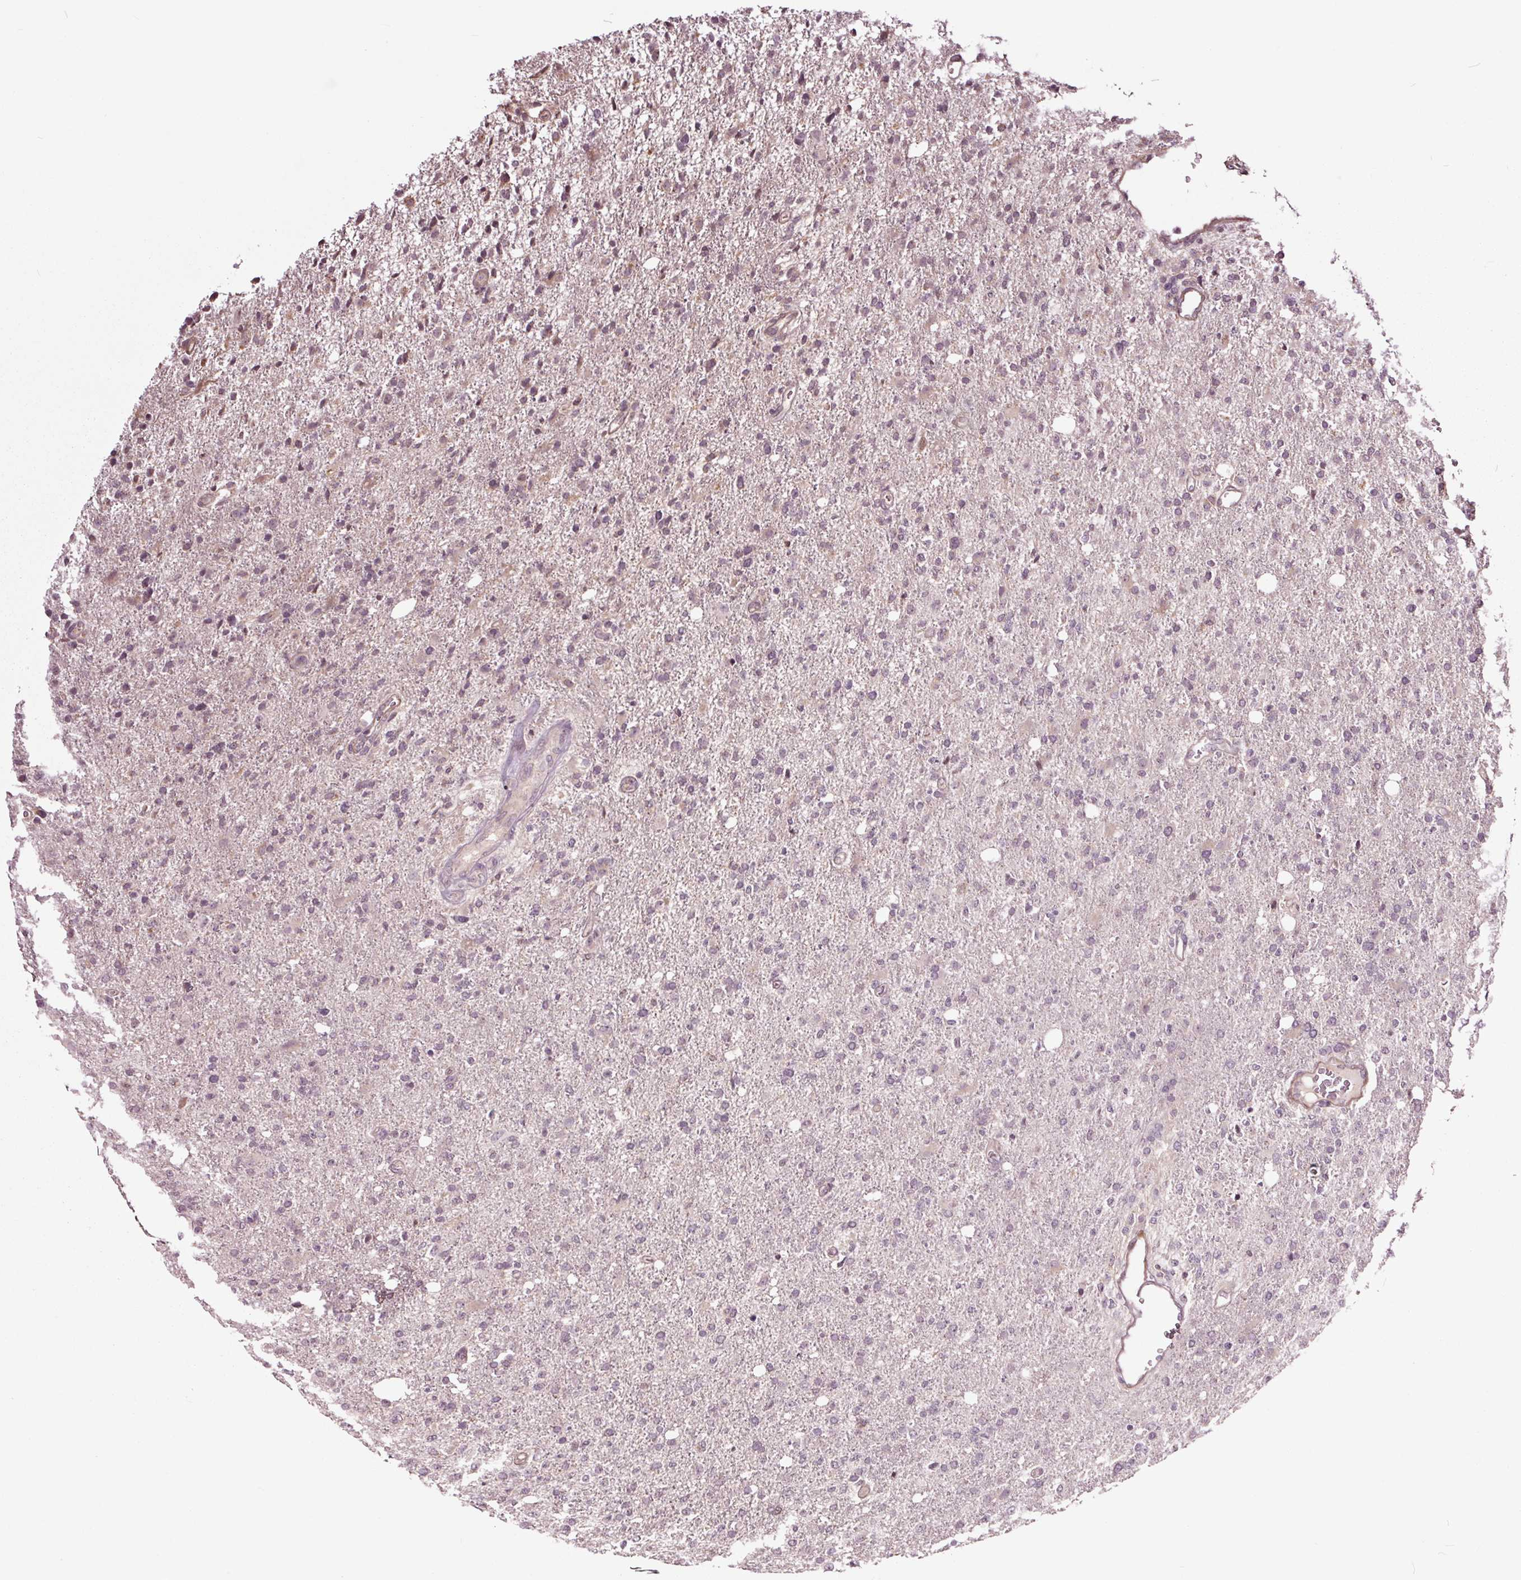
{"staining": {"intensity": "negative", "quantity": "none", "location": "none"}, "tissue": "glioma", "cell_type": "Tumor cells", "image_type": "cancer", "snomed": [{"axis": "morphology", "description": "Glioma, malignant, High grade"}, {"axis": "topography", "description": "Cerebral cortex"}], "caption": "An immunohistochemistry (IHC) image of high-grade glioma (malignant) is shown. There is no staining in tumor cells of high-grade glioma (malignant).", "gene": "HAUS5", "patient": {"sex": "male", "age": 70}}